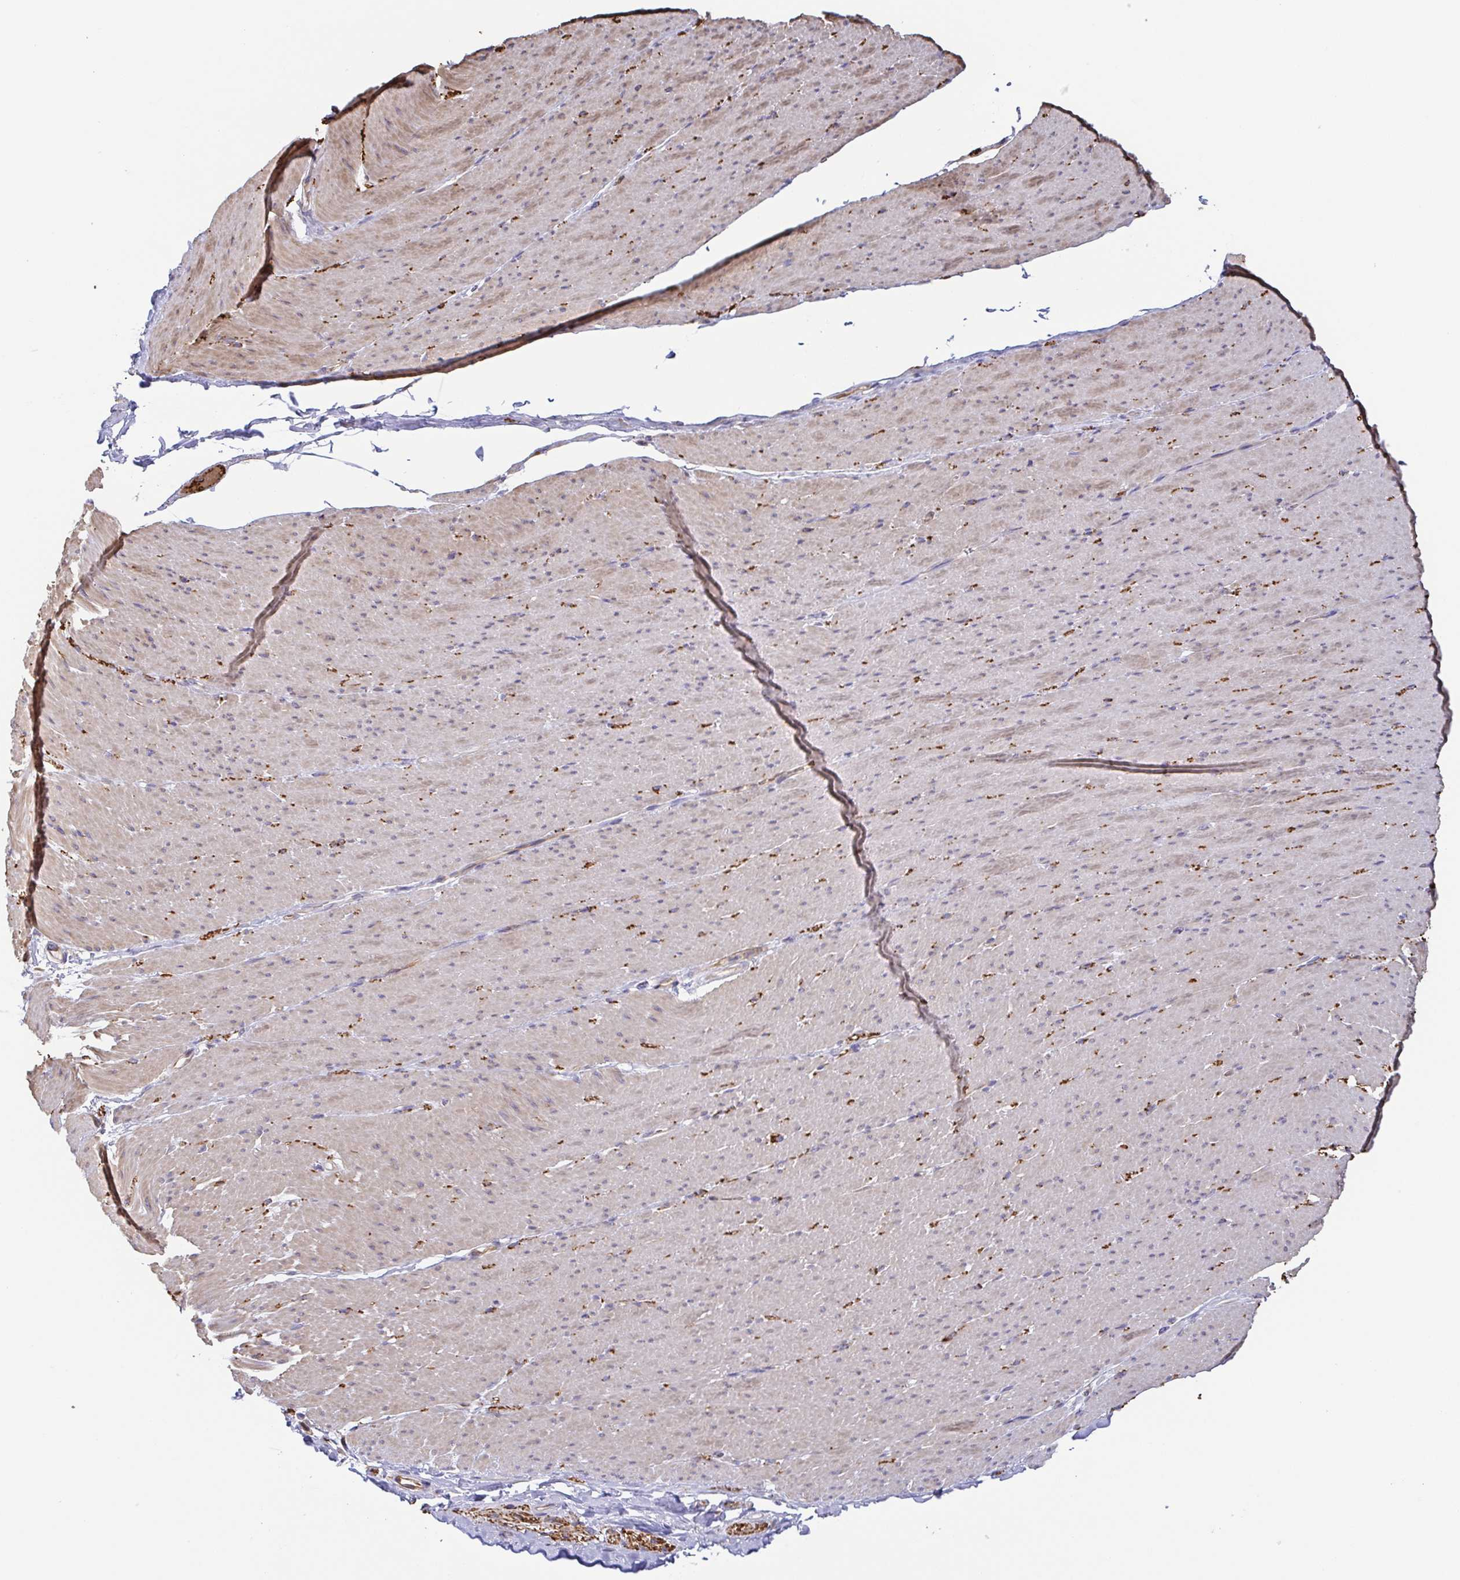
{"staining": {"intensity": "weak", "quantity": "25%-75%", "location": "cytoplasmic/membranous"}, "tissue": "smooth muscle", "cell_type": "Smooth muscle cells", "image_type": "normal", "snomed": [{"axis": "morphology", "description": "Normal tissue, NOS"}, {"axis": "topography", "description": "Smooth muscle"}, {"axis": "topography", "description": "Rectum"}], "caption": "Smooth muscle cells demonstrate weak cytoplasmic/membranous staining in about 25%-75% of cells in unremarkable smooth muscle. The staining is performed using DAB (3,3'-diaminobenzidine) brown chromogen to label protein expression. The nuclei are counter-stained blue using hematoxylin.", "gene": "EIF3D", "patient": {"sex": "male", "age": 53}}